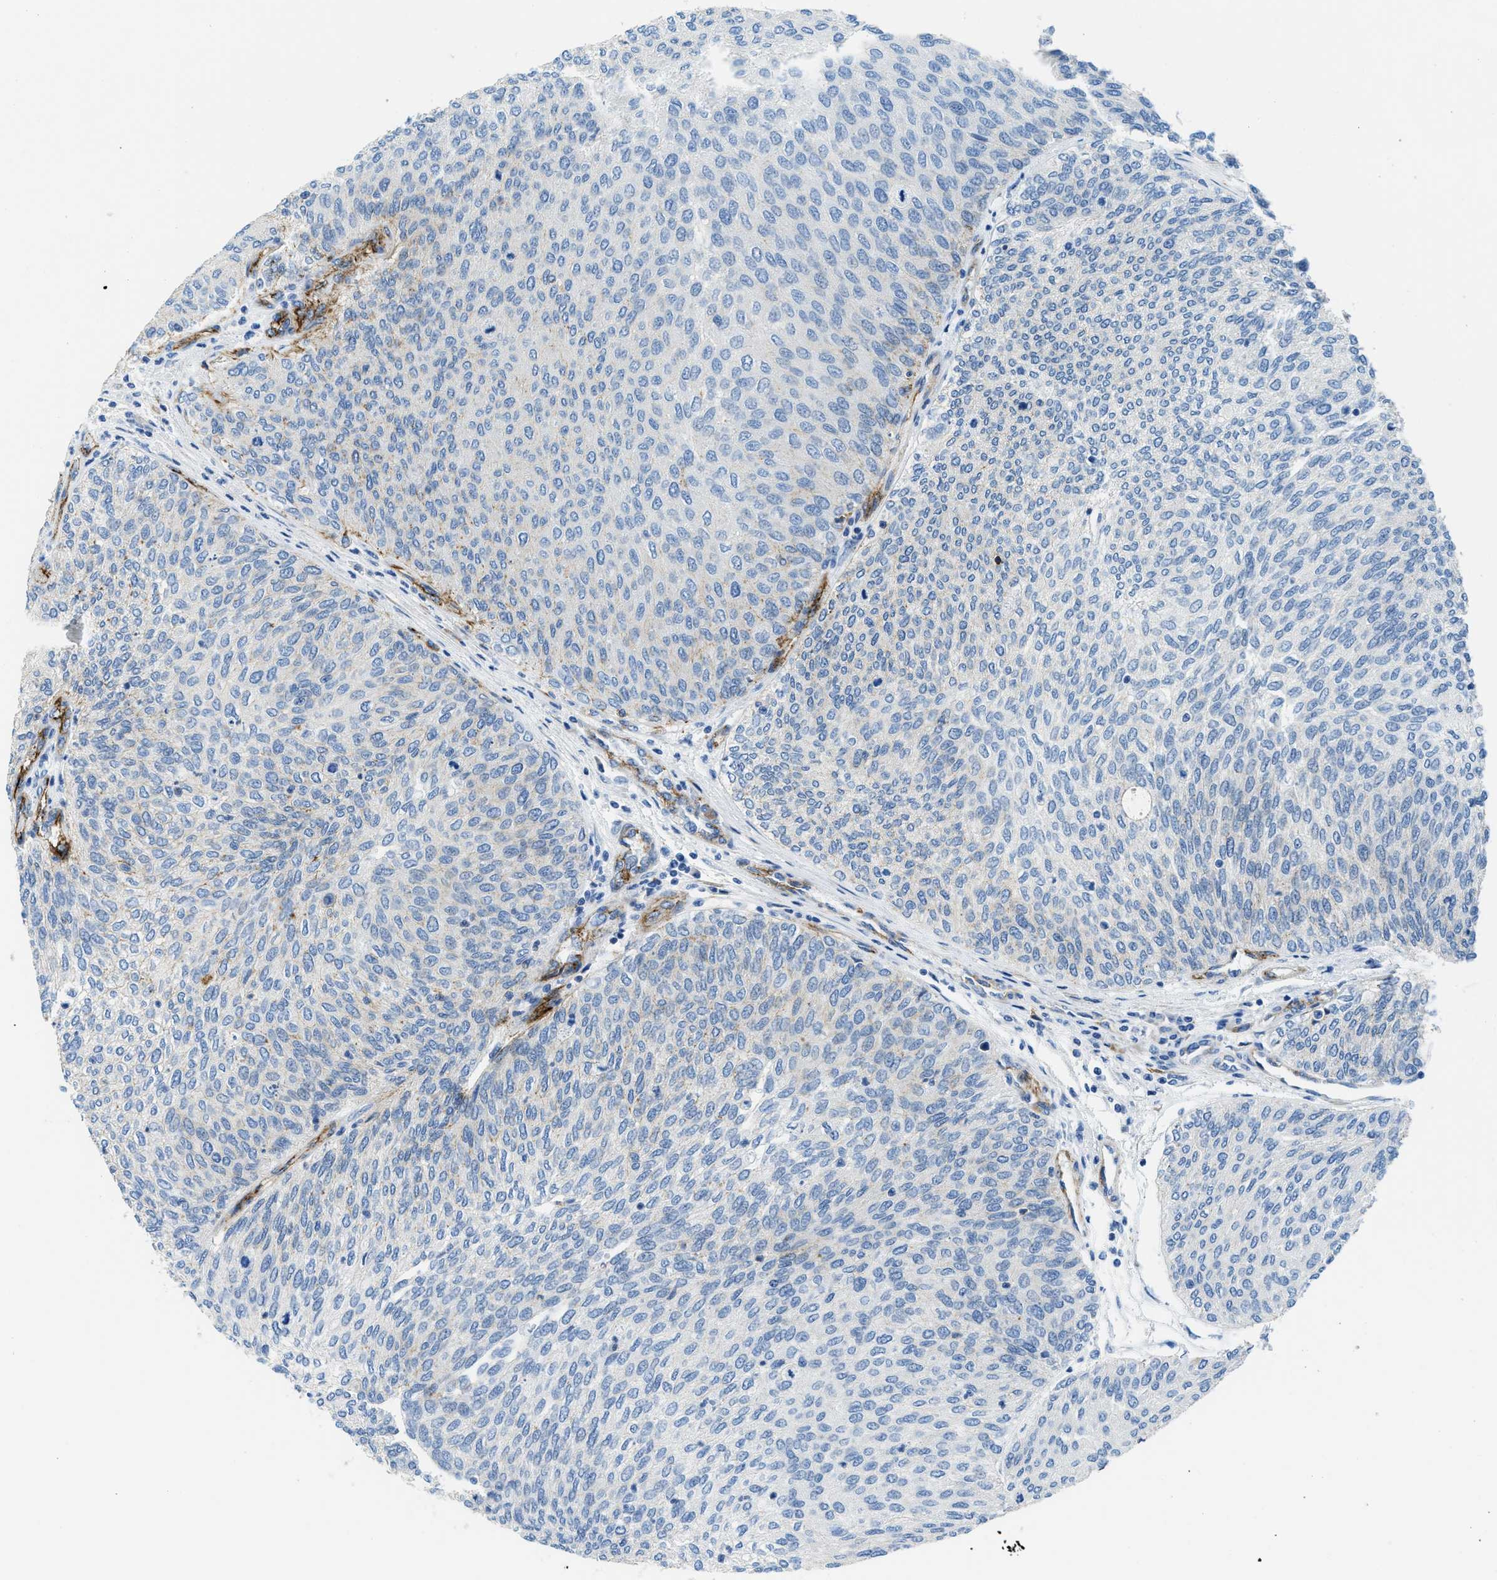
{"staining": {"intensity": "negative", "quantity": "none", "location": "none"}, "tissue": "urothelial cancer", "cell_type": "Tumor cells", "image_type": "cancer", "snomed": [{"axis": "morphology", "description": "Urothelial carcinoma, Low grade"}, {"axis": "topography", "description": "Urinary bladder"}], "caption": "This is a micrograph of immunohistochemistry staining of urothelial carcinoma (low-grade), which shows no positivity in tumor cells. (DAB (3,3'-diaminobenzidine) immunohistochemistry (IHC) with hematoxylin counter stain).", "gene": "CUTA", "patient": {"sex": "female", "age": 79}}